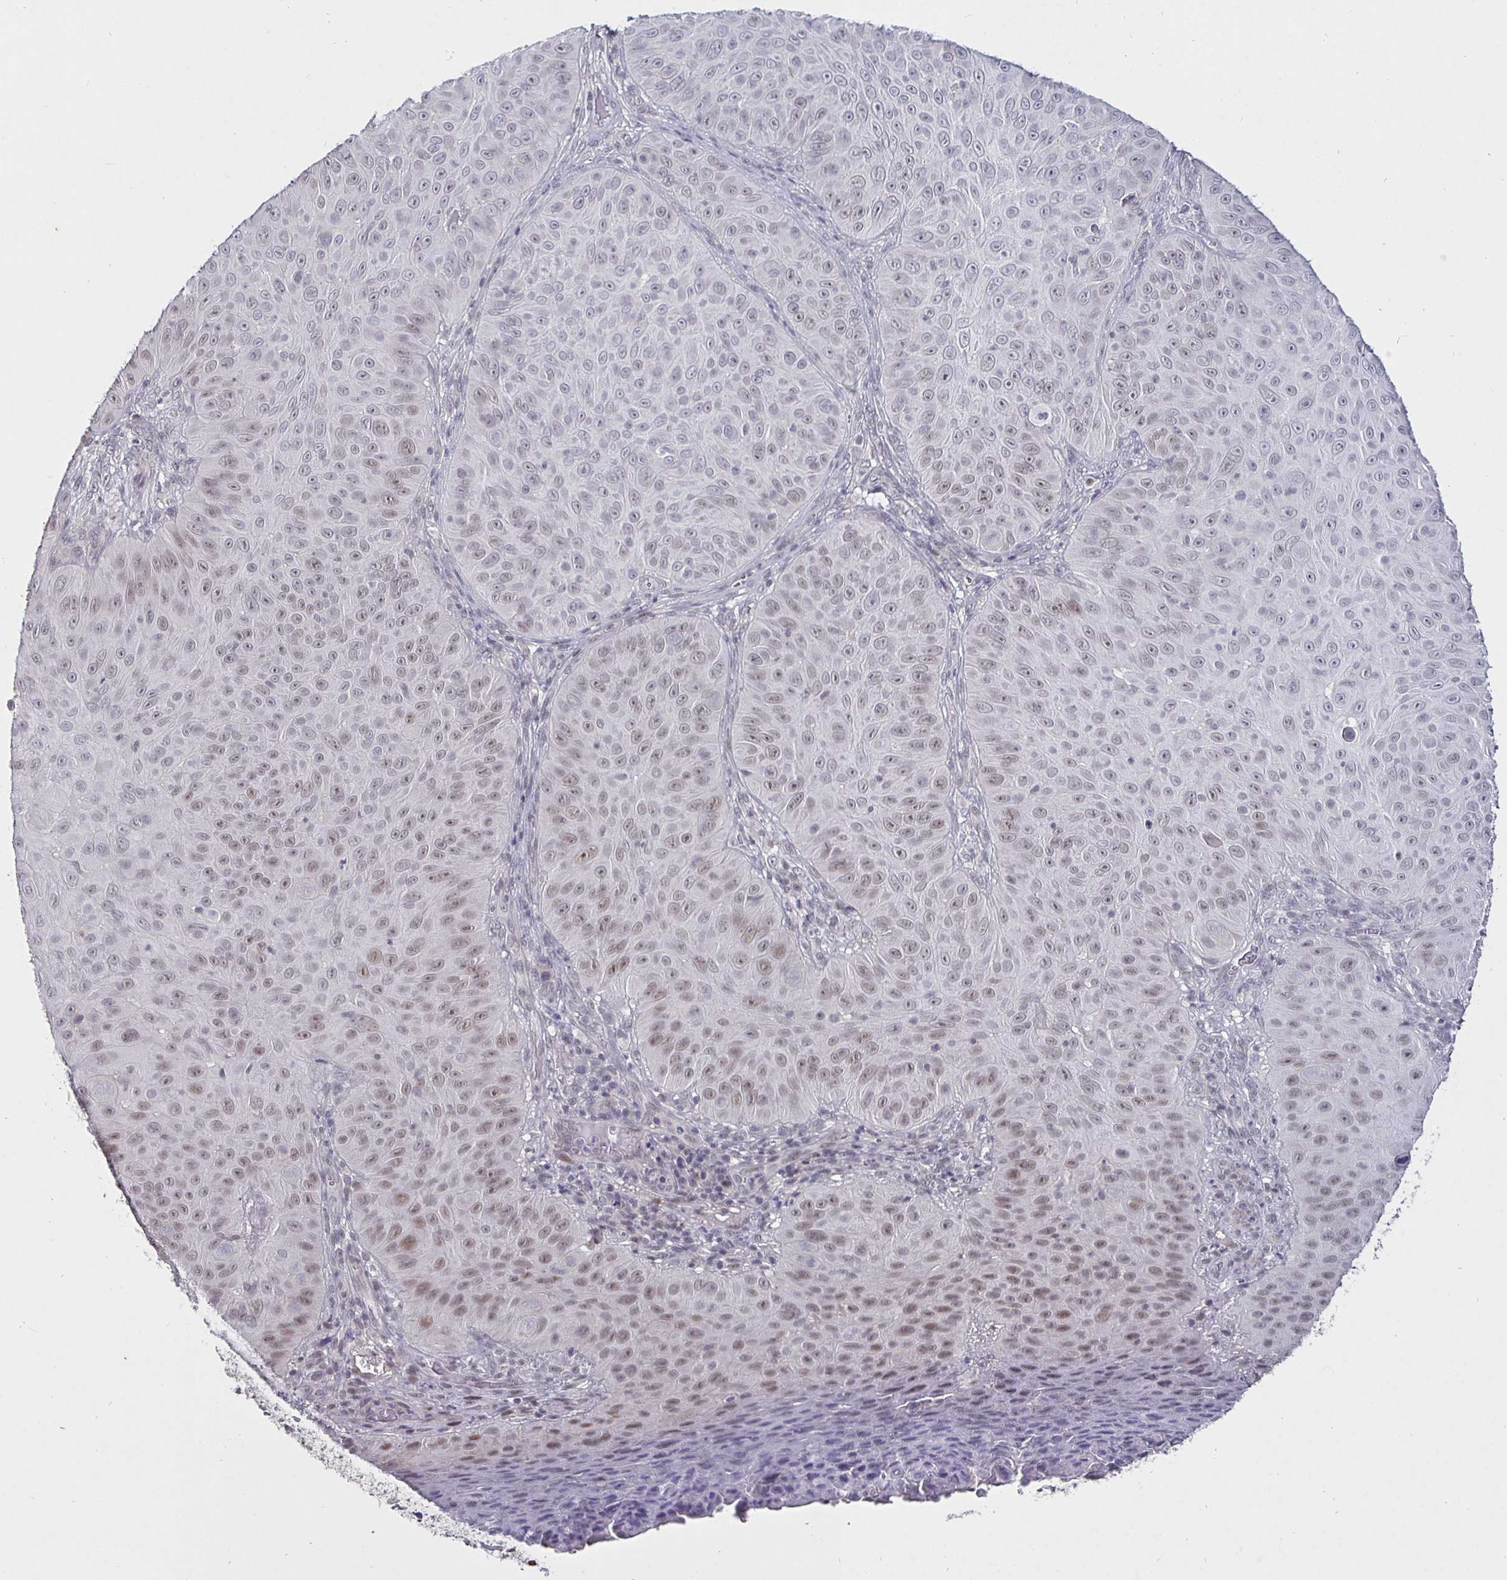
{"staining": {"intensity": "weak", "quantity": "25%-75%", "location": "nuclear"}, "tissue": "skin cancer", "cell_type": "Tumor cells", "image_type": "cancer", "snomed": [{"axis": "morphology", "description": "Squamous cell carcinoma, NOS"}, {"axis": "topography", "description": "Skin"}], "caption": "Approximately 25%-75% of tumor cells in human squamous cell carcinoma (skin) display weak nuclear protein positivity as visualized by brown immunohistochemical staining.", "gene": "MLH1", "patient": {"sex": "male", "age": 82}}